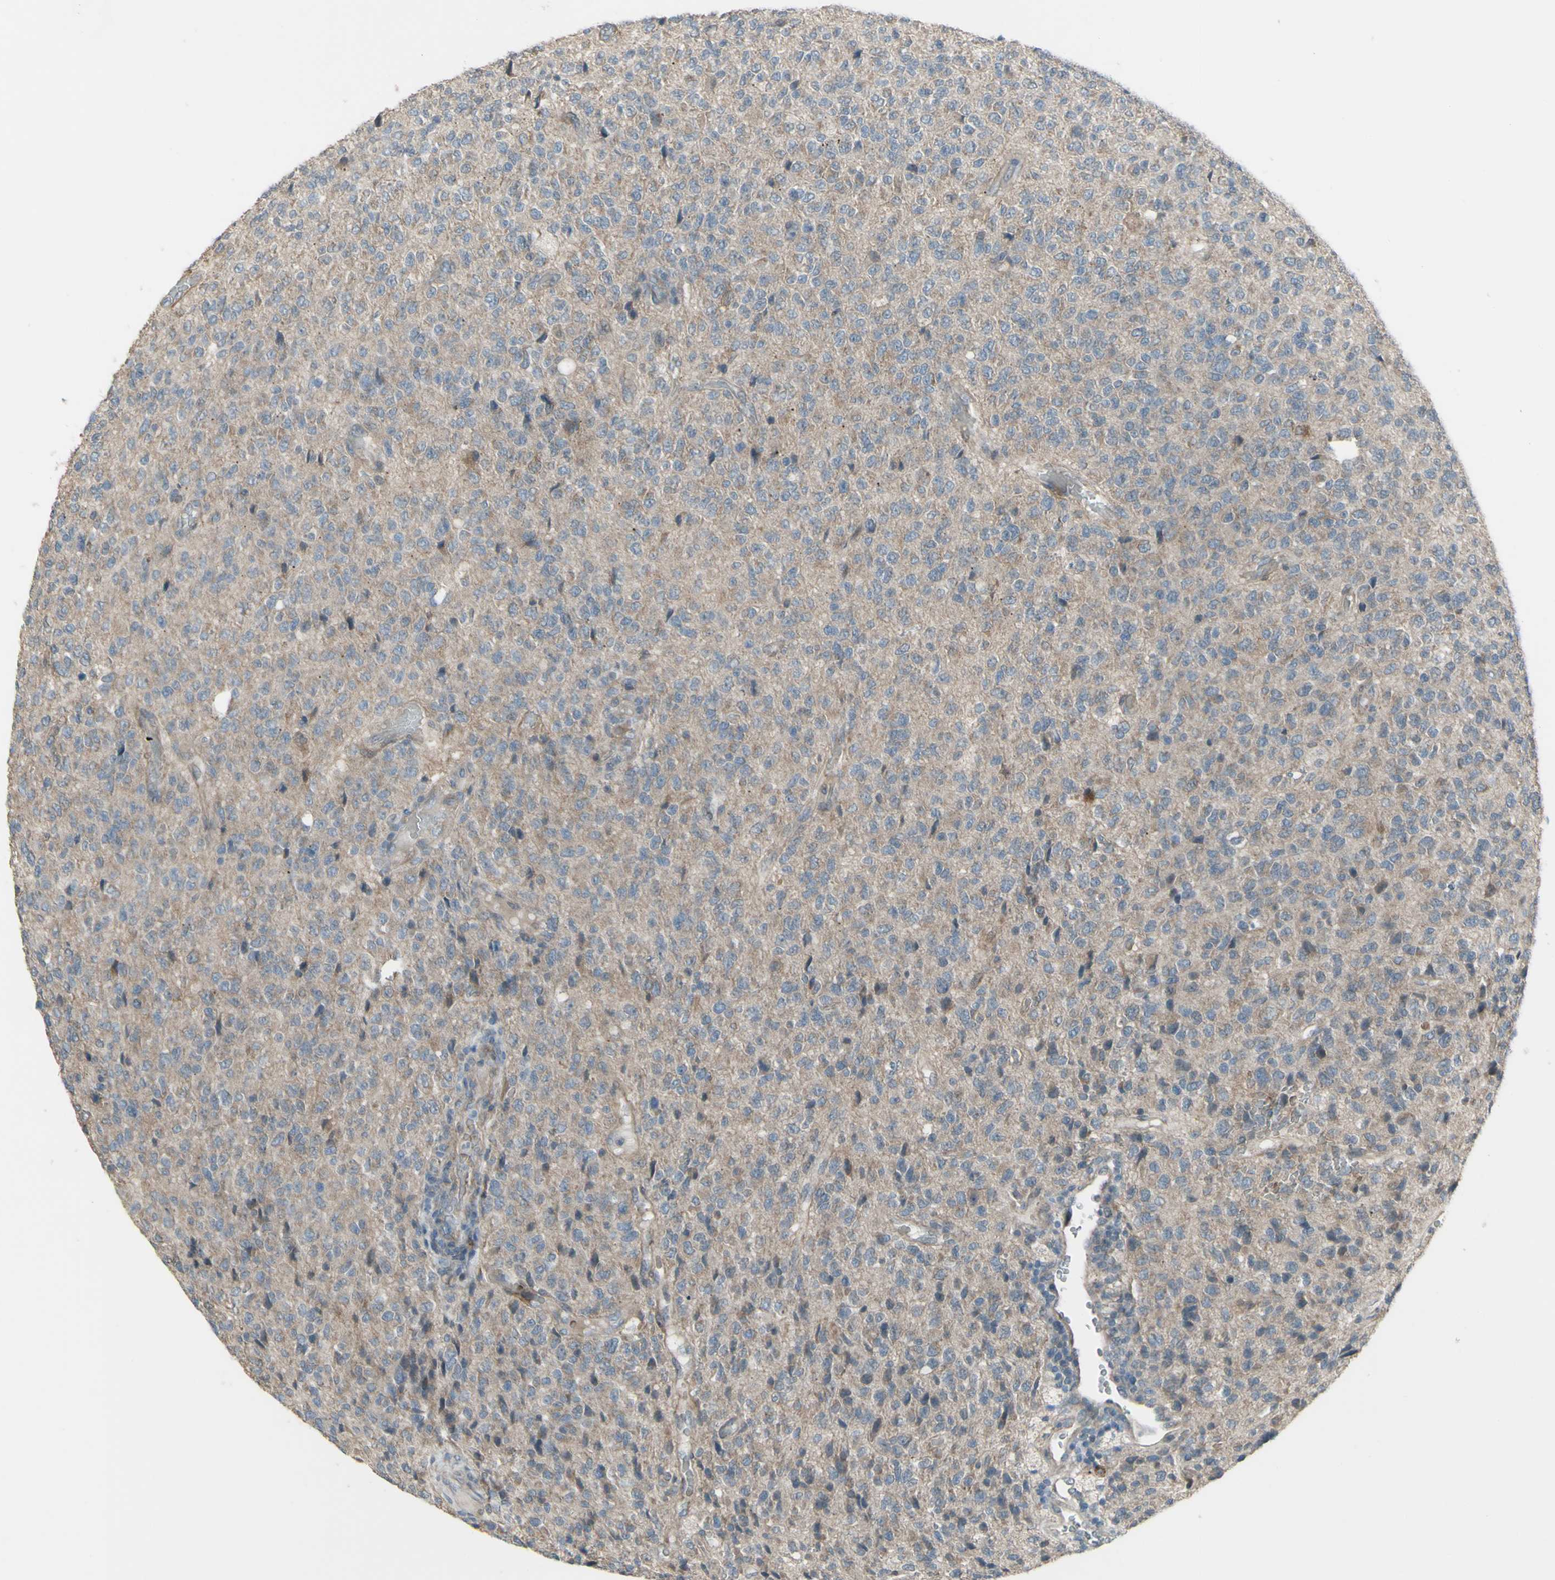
{"staining": {"intensity": "moderate", "quantity": ">75%", "location": "cytoplasmic/membranous"}, "tissue": "glioma", "cell_type": "Tumor cells", "image_type": "cancer", "snomed": [{"axis": "morphology", "description": "Glioma, malignant, High grade"}, {"axis": "topography", "description": "pancreas cauda"}], "caption": "DAB (3,3'-diaminobenzidine) immunohistochemical staining of human high-grade glioma (malignant) exhibits moderate cytoplasmic/membranous protein positivity in about >75% of tumor cells.", "gene": "GRAMD1B", "patient": {"sex": "male", "age": 60}}